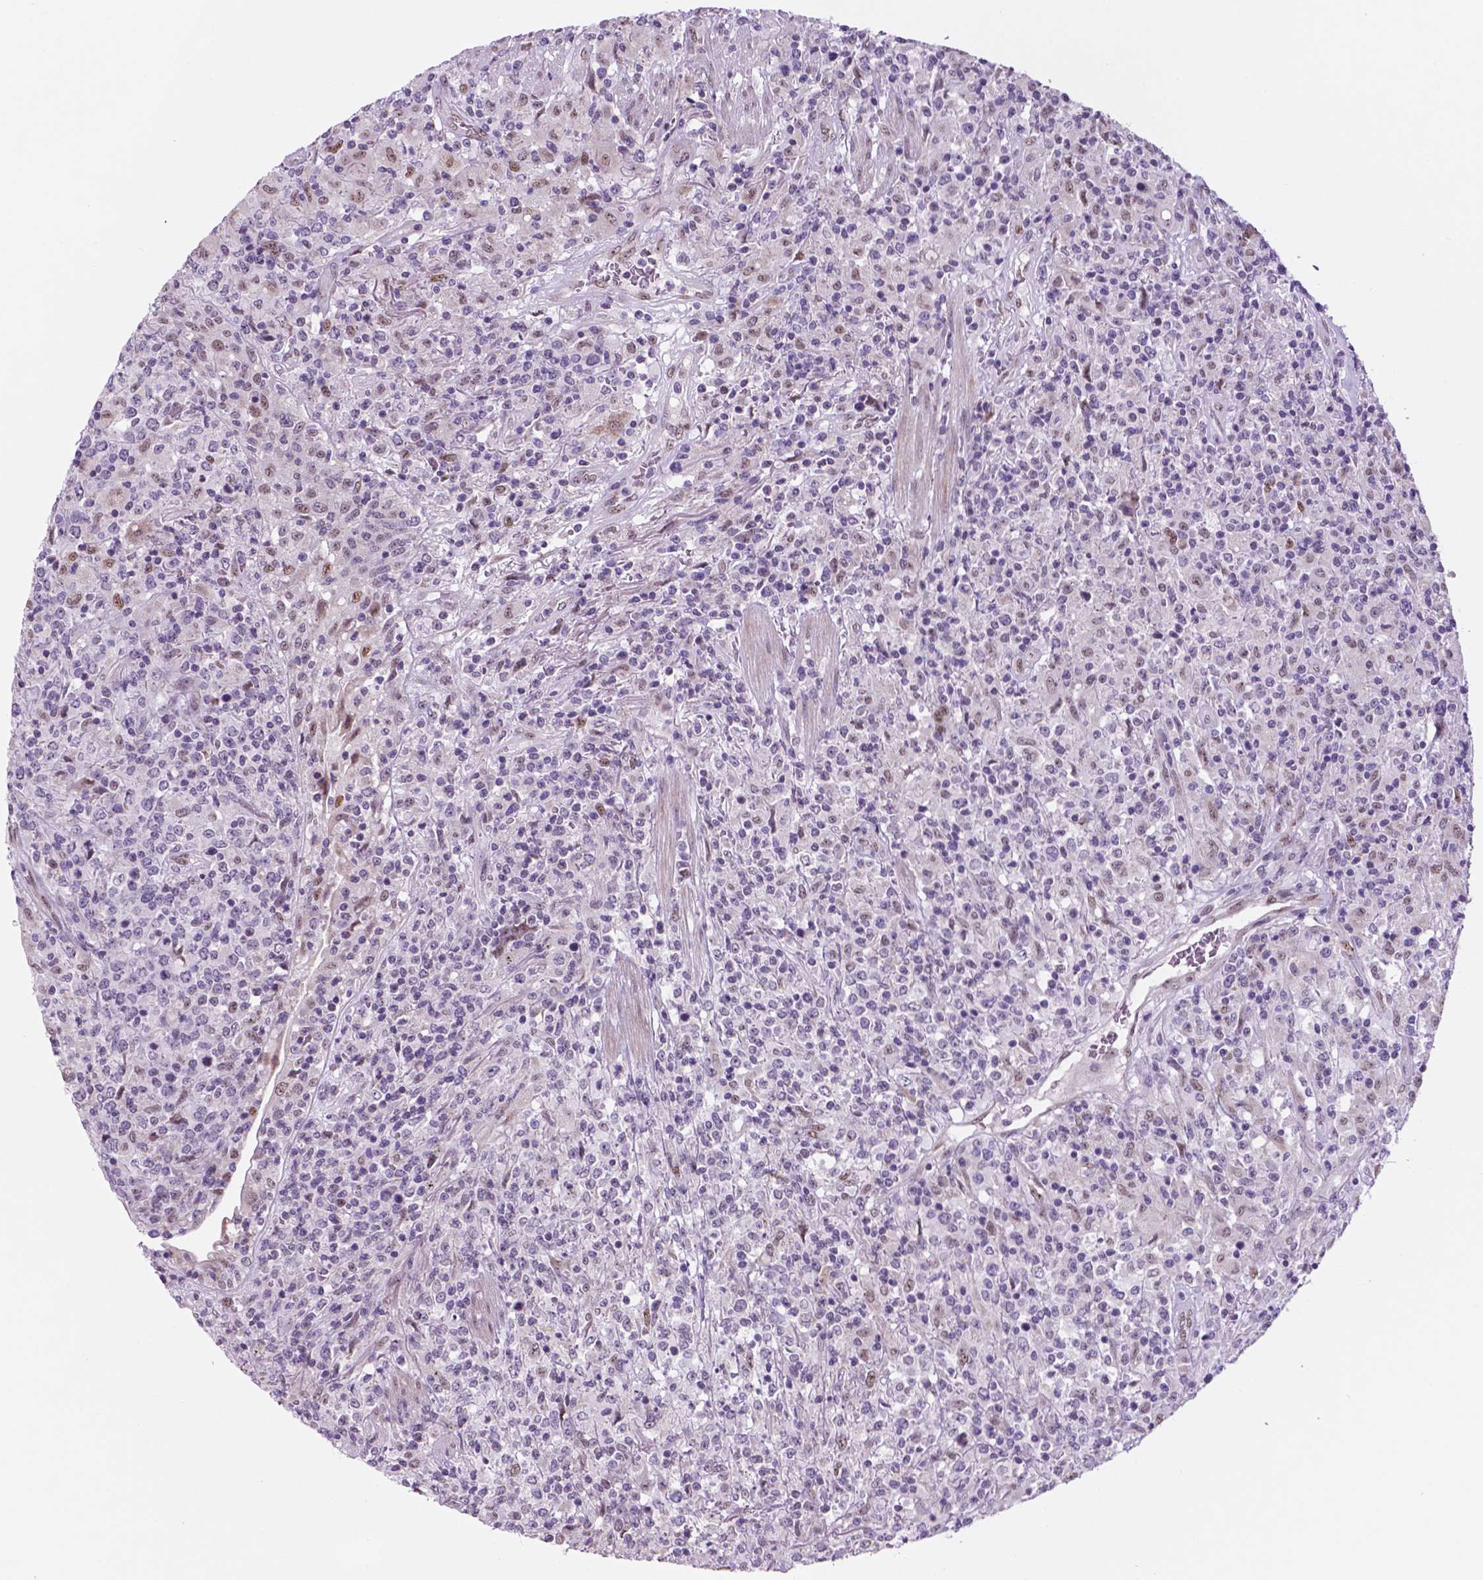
{"staining": {"intensity": "negative", "quantity": "none", "location": "none"}, "tissue": "lymphoma", "cell_type": "Tumor cells", "image_type": "cancer", "snomed": [{"axis": "morphology", "description": "Malignant lymphoma, non-Hodgkin's type, High grade"}, {"axis": "topography", "description": "Lung"}], "caption": "Immunohistochemistry photomicrograph of neoplastic tissue: lymphoma stained with DAB shows no significant protein staining in tumor cells.", "gene": "C18orf21", "patient": {"sex": "male", "age": 79}}